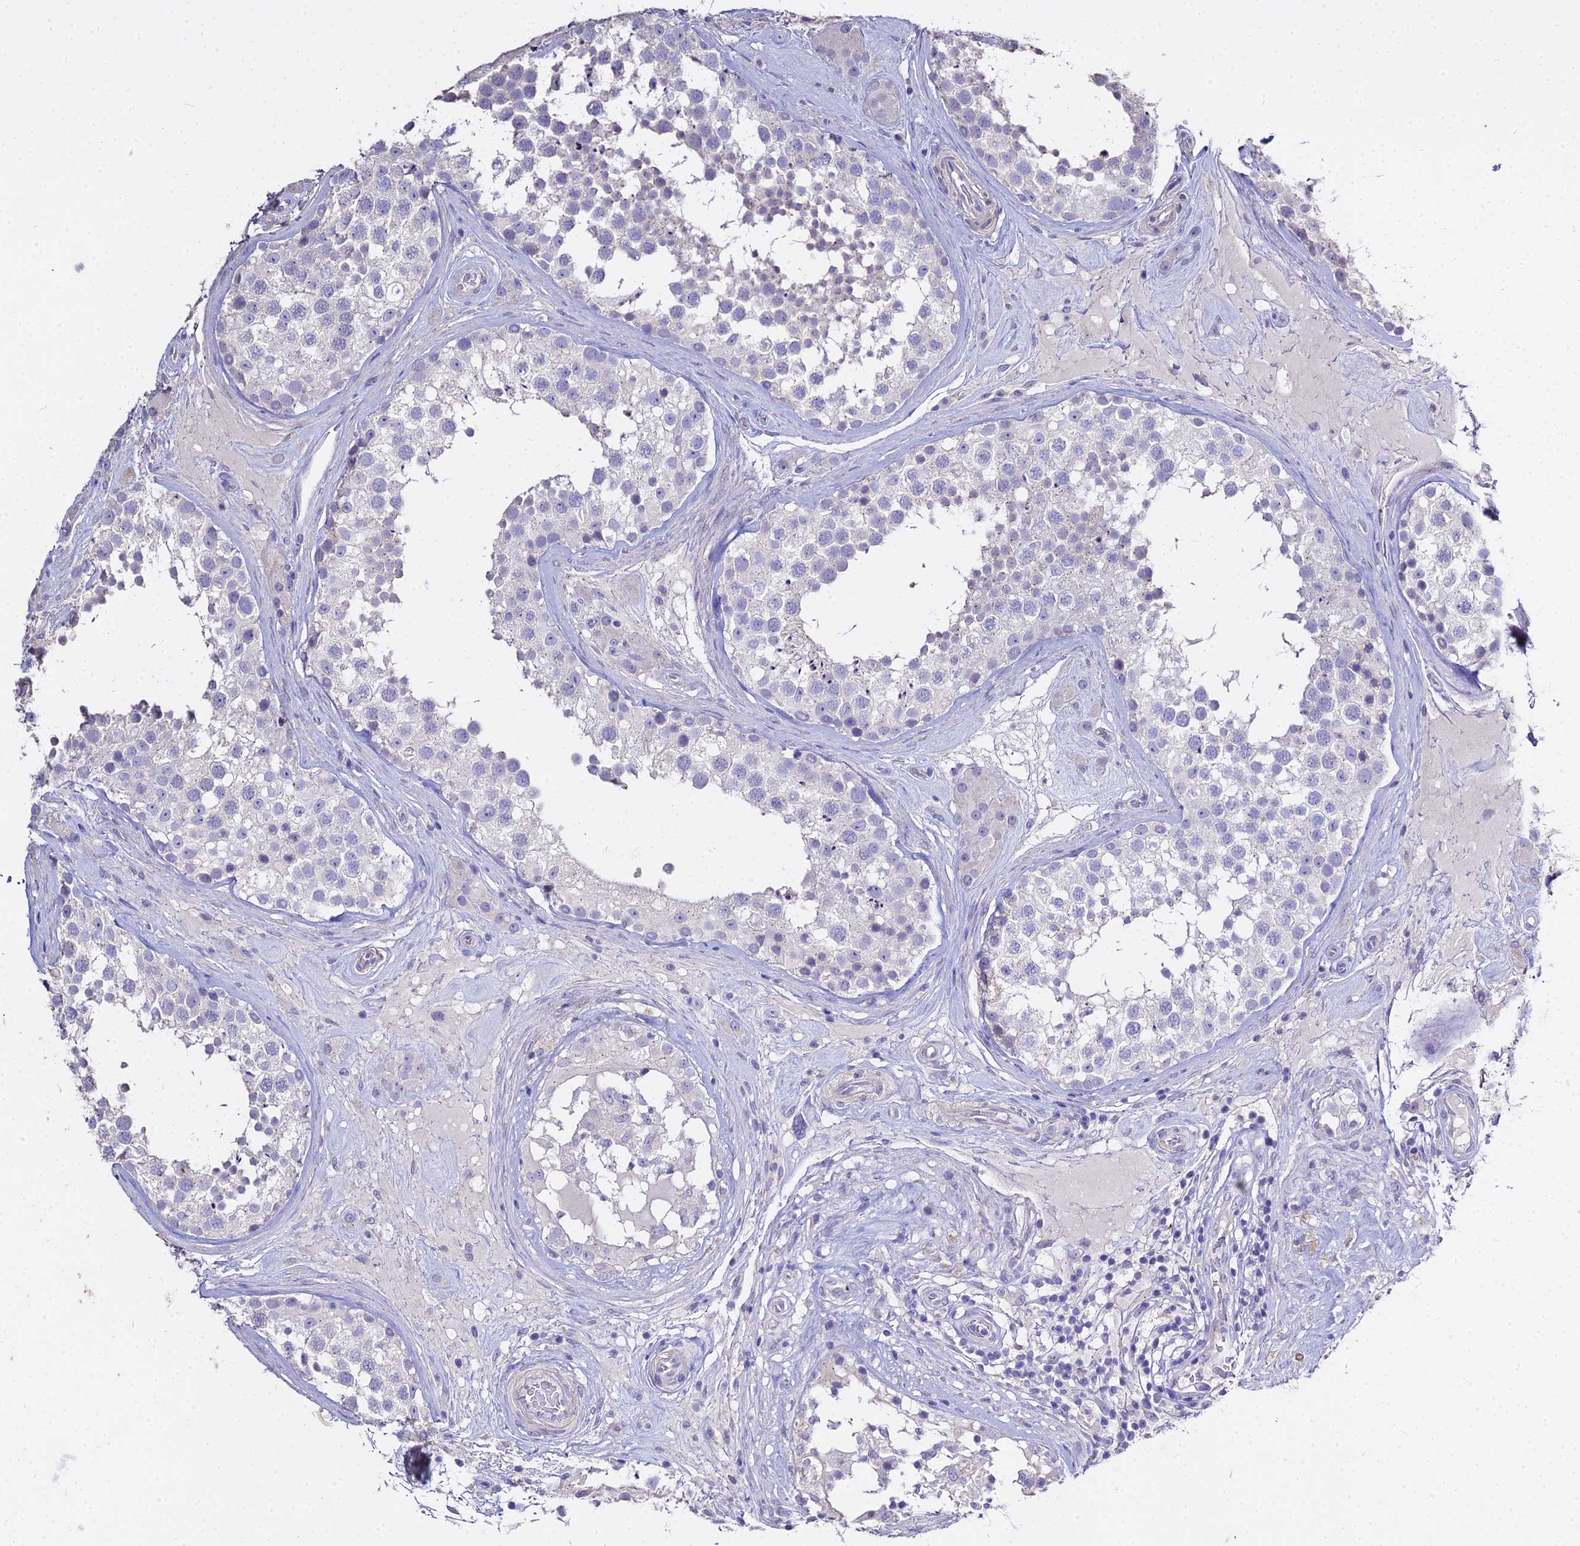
{"staining": {"intensity": "negative", "quantity": "none", "location": "none"}, "tissue": "testis", "cell_type": "Cells in seminiferous ducts", "image_type": "normal", "snomed": [{"axis": "morphology", "description": "Normal tissue, NOS"}, {"axis": "topography", "description": "Testis"}], "caption": "The IHC photomicrograph has no significant expression in cells in seminiferous ducts of testis. (DAB (3,3'-diaminobenzidine) immunohistochemistry, high magnification).", "gene": "GLYAT", "patient": {"sex": "male", "age": 46}}